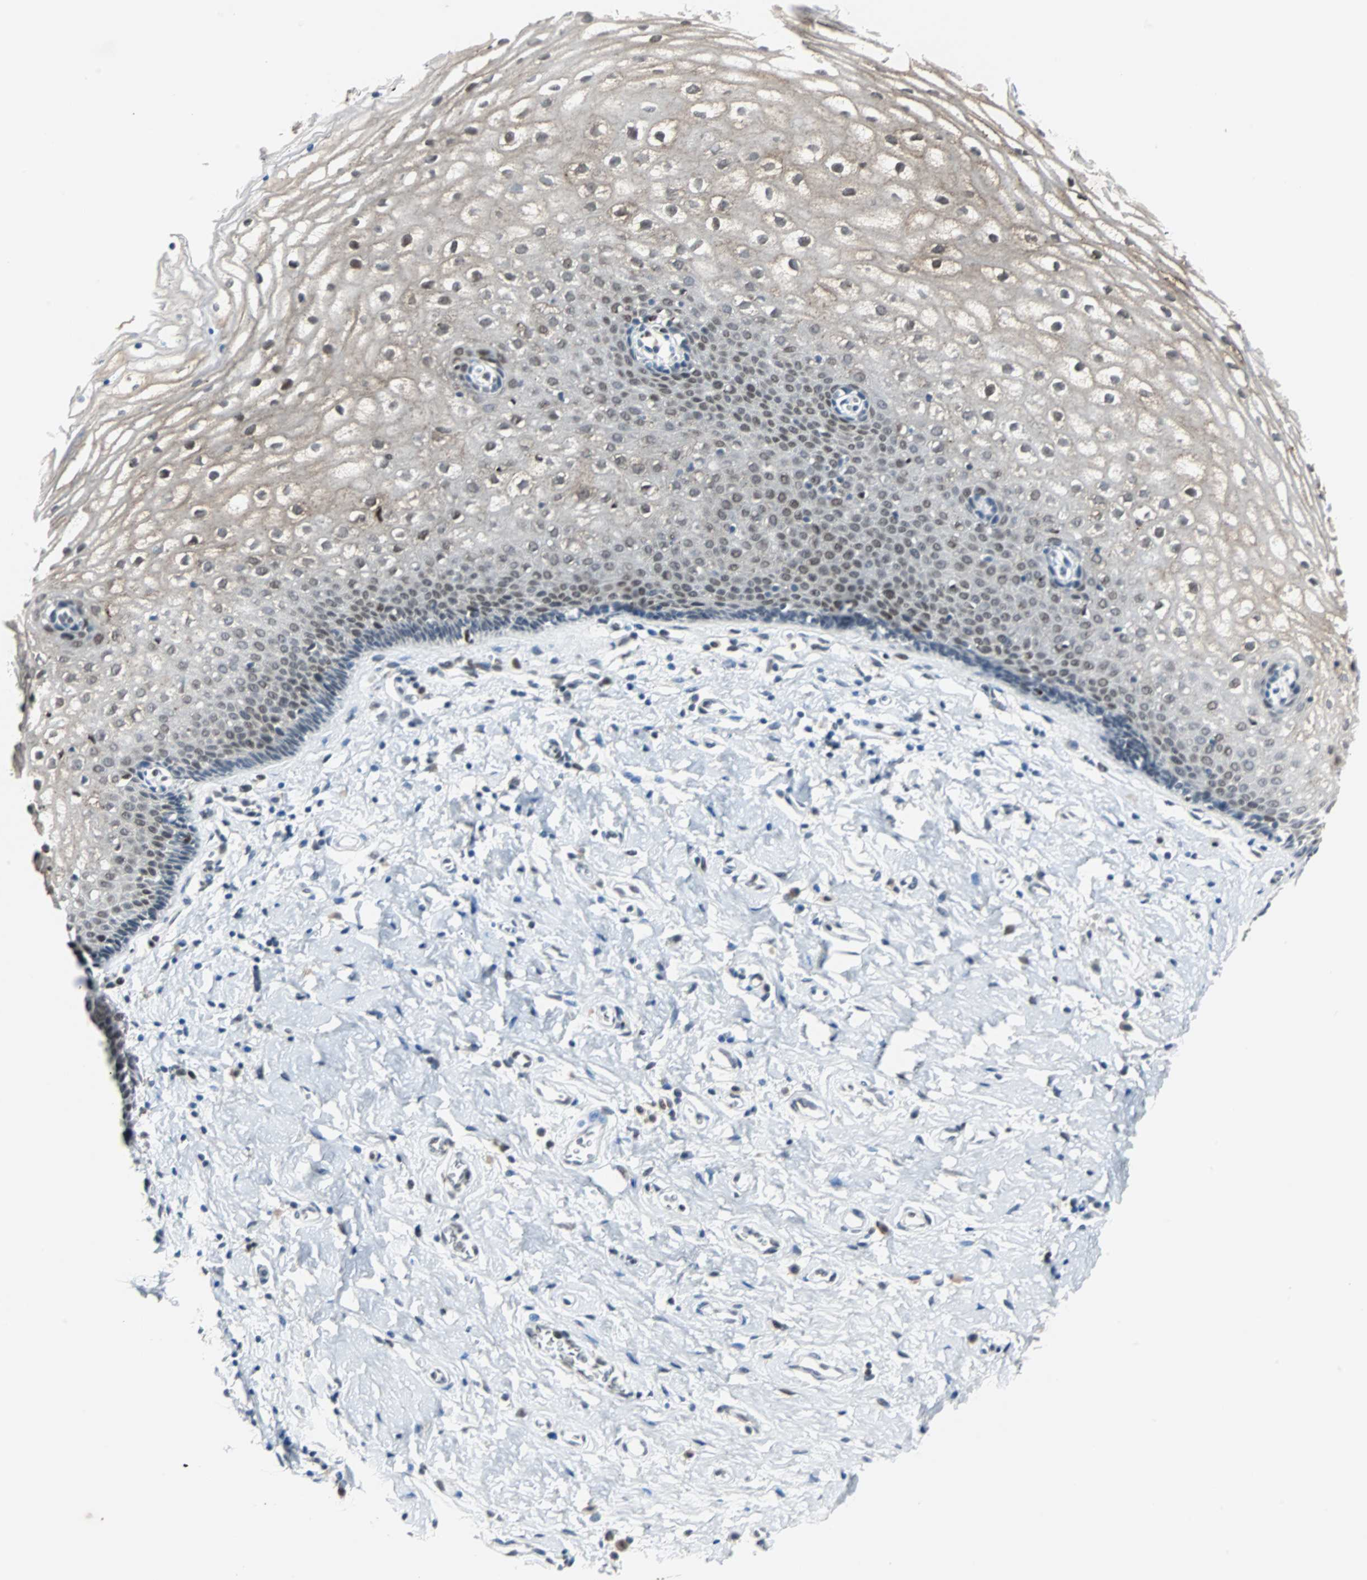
{"staining": {"intensity": "weak", "quantity": "<25%", "location": "cytoplasmic/membranous,nuclear"}, "tissue": "vagina", "cell_type": "Squamous epithelial cells", "image_type": "normal", "snomed": [{"axis": "morphology", "description": "Normal tissue, NOS"}, {"axis": "topography", "description": "Soft tissue"}, {"axis": "topography", "description": "Vagina"}], "caption": "Vagina stained for a protein using immunohistochemistry (IHC) displays no expression squamous epithelial cells.", "gene": "HLX", "patient": {"sex": "female", "age": 61}}